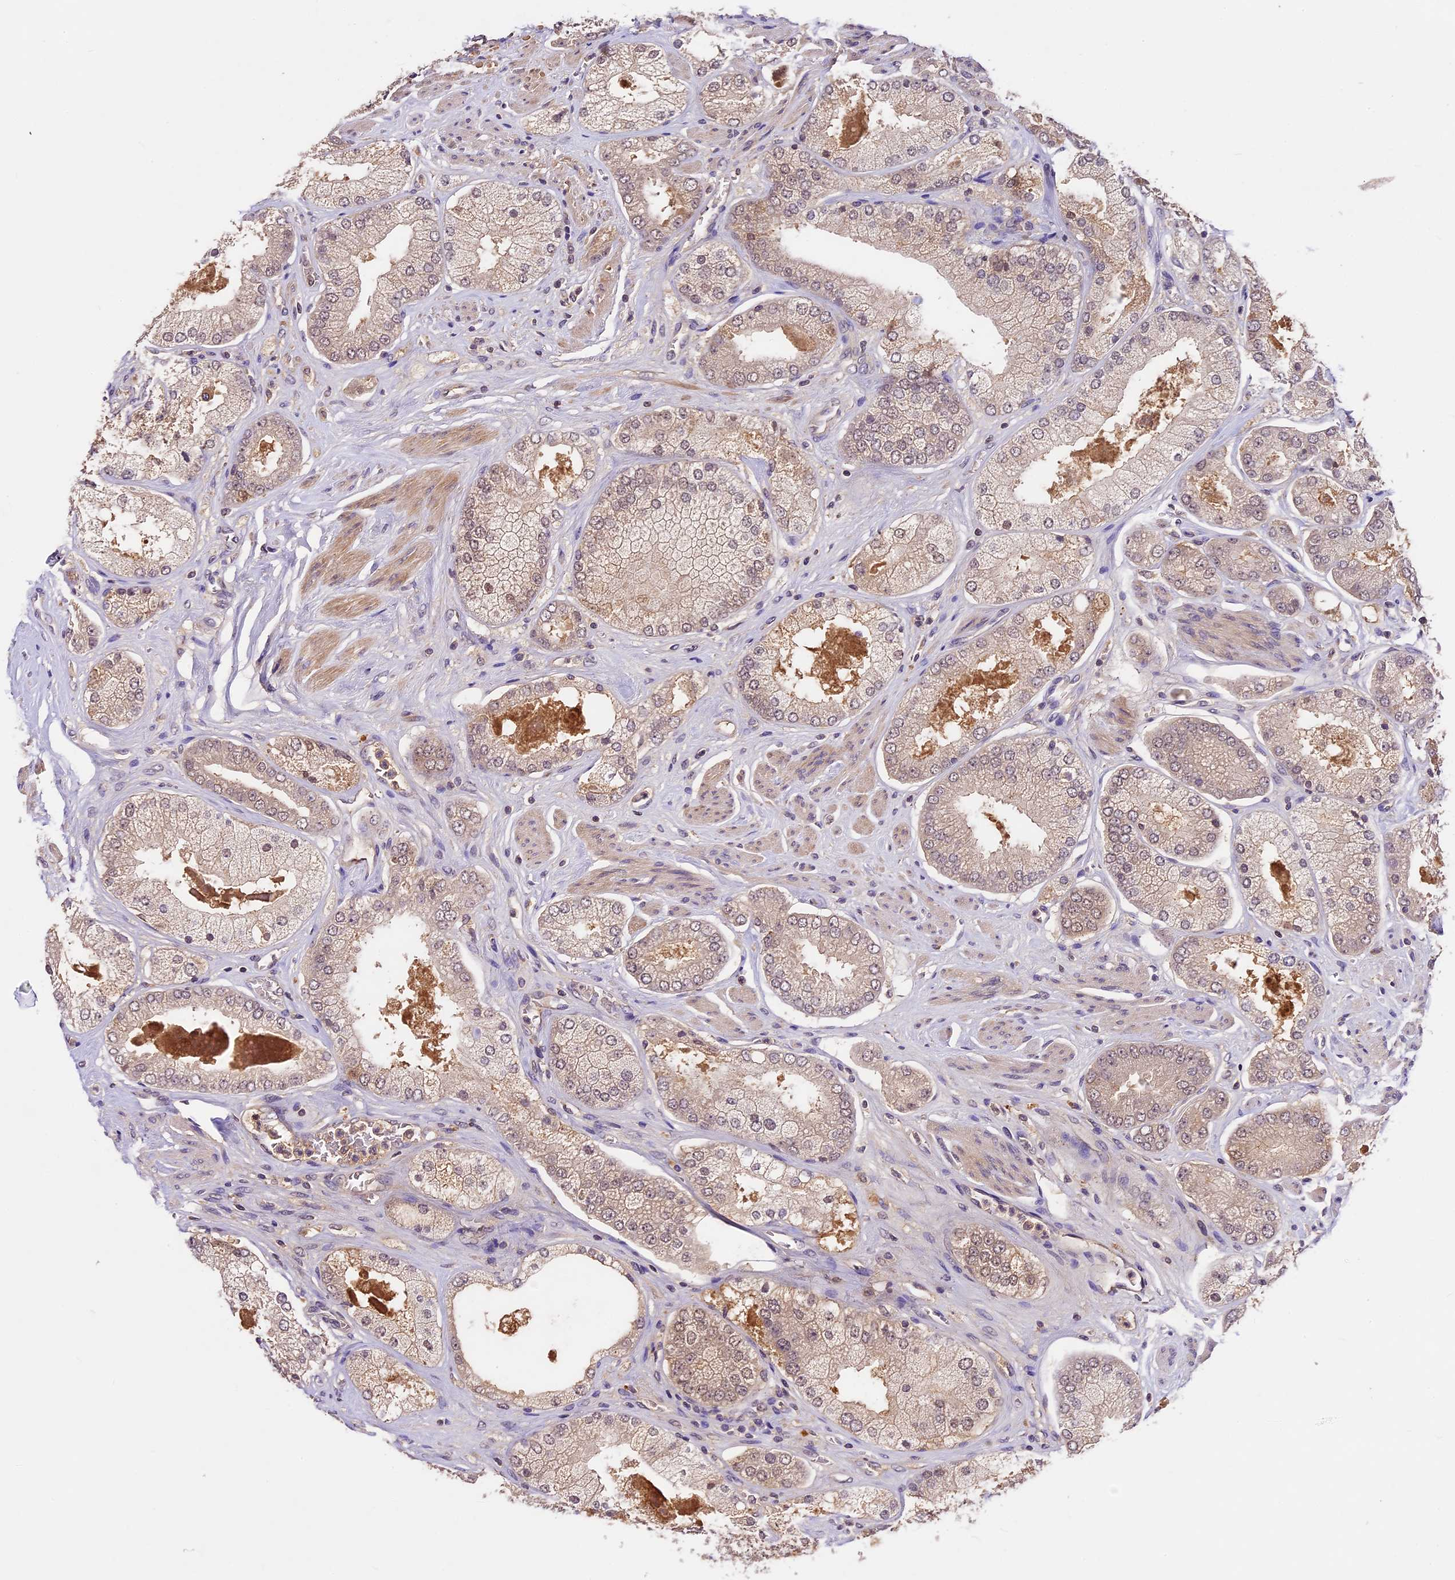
{"staining": {"intensity": "weak", "quantity": "25%-75%", "location": "cytoplasmic/membranous,nuclear"}, "tissue": "prostate cancer", "cell_type": "Tumor cells", "image_type": "cancer", "snomed": [{"axis": "morphology", "description": "Adenocarcinoma, High grade"}, {"axis": "topography", "description": "Prostate"}], "caption": "This histopathology image reveals immunohistochemistry (IHC) staining of human prostate cancer, with low weak cytoplasmic/membranous and nuclear expression in approximately 25%-75% of tumor cells.", "gene": "ATP10A", "patient": {"sex": "male", "age": 58}}